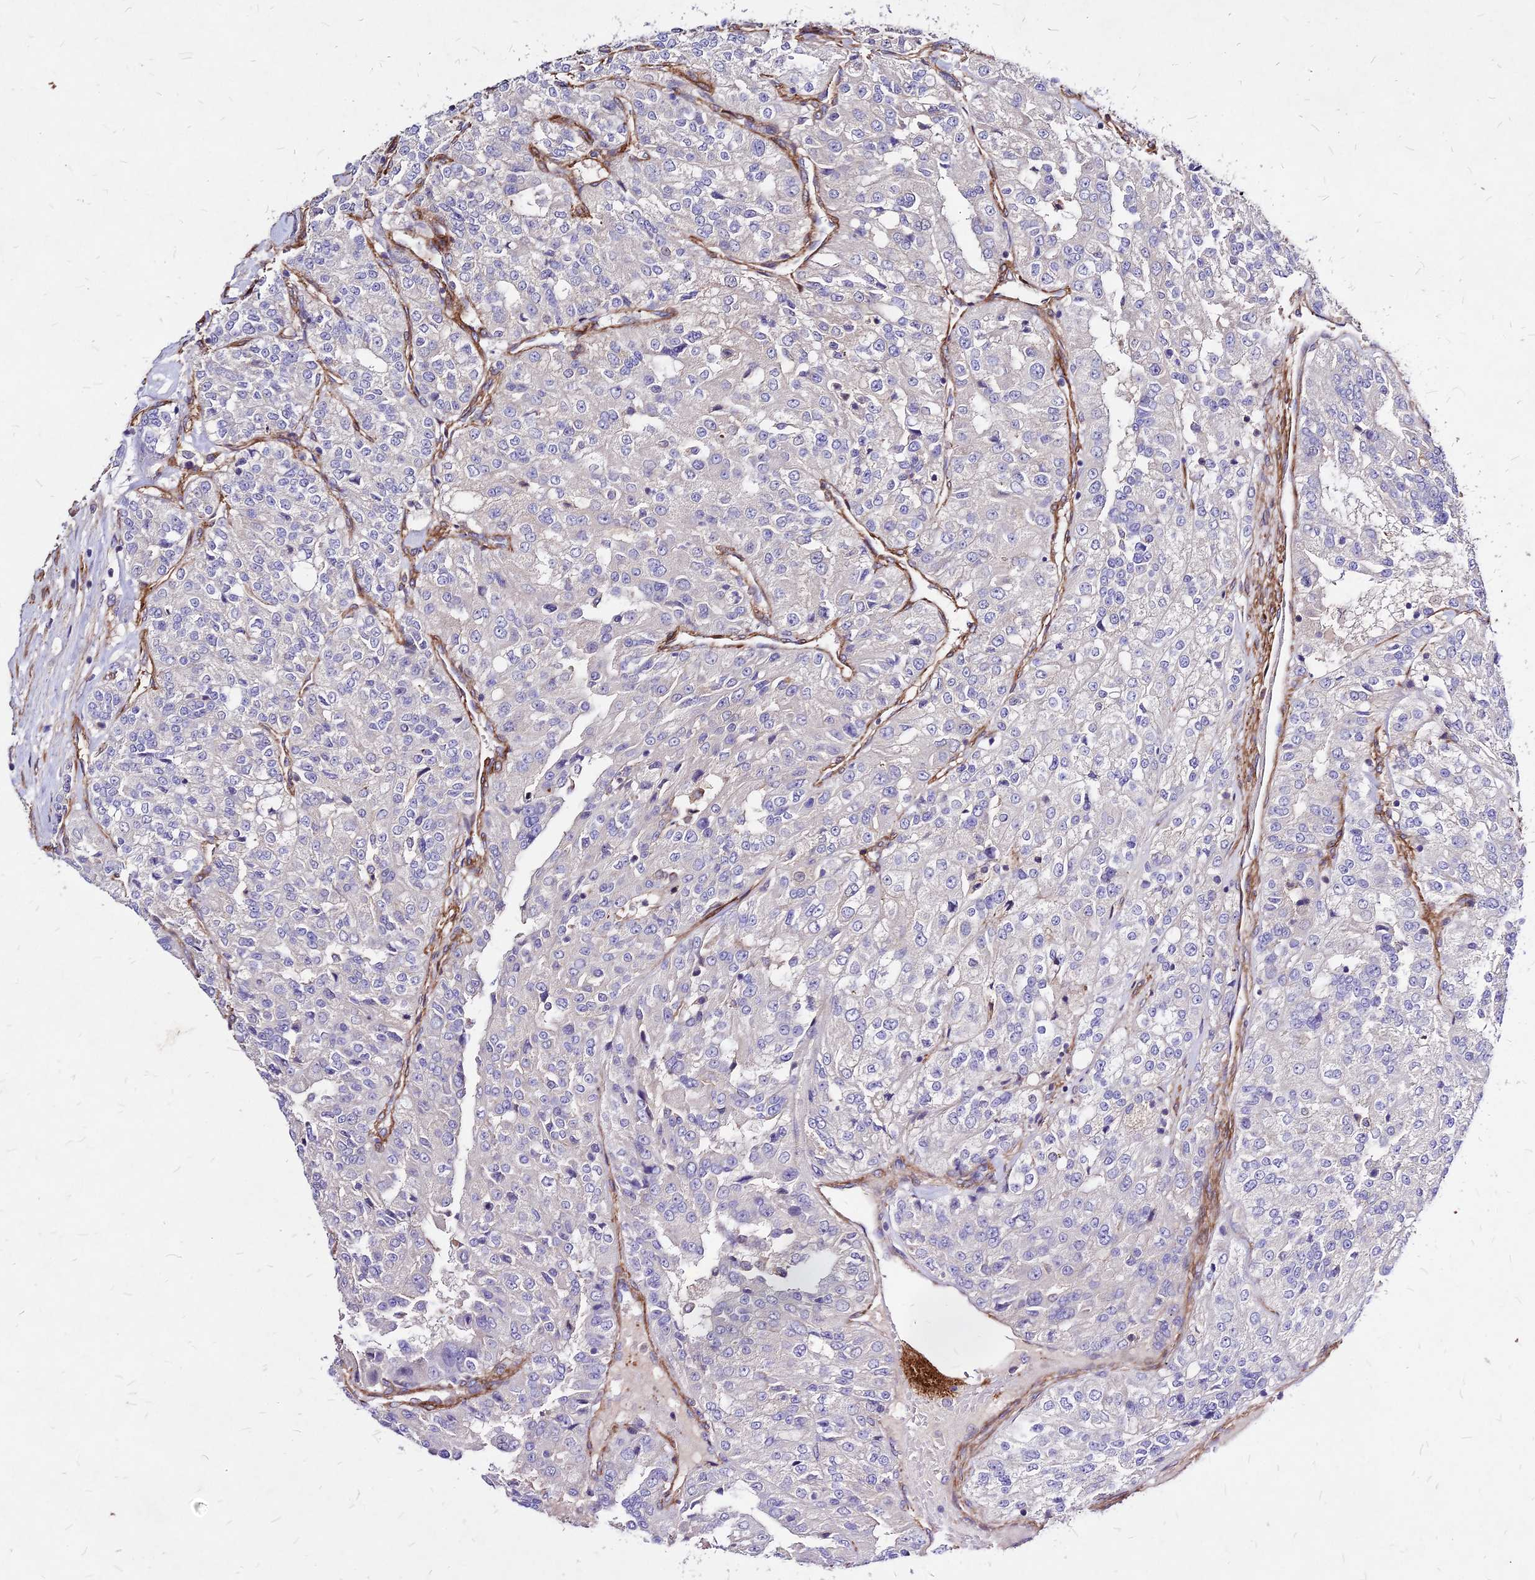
{"staining": {"intensity": "negative", "quantity": "none", "location": "none"}, "tissue": "renal cancer", "cell_type": "Tumor cells", "image_type": "cancer", "snomed": [{"axis": "morphology", "description": "Adenocarcinoma, NOS"}, {"axis": "topography", "description": "Kidney"}], "caption": "This is an immunohistochemistry histopathology image of renal cancer. There is no staining in tumor cells.", "gene": "EFCC1", "patient": {"sex": "female", "age": 63}}